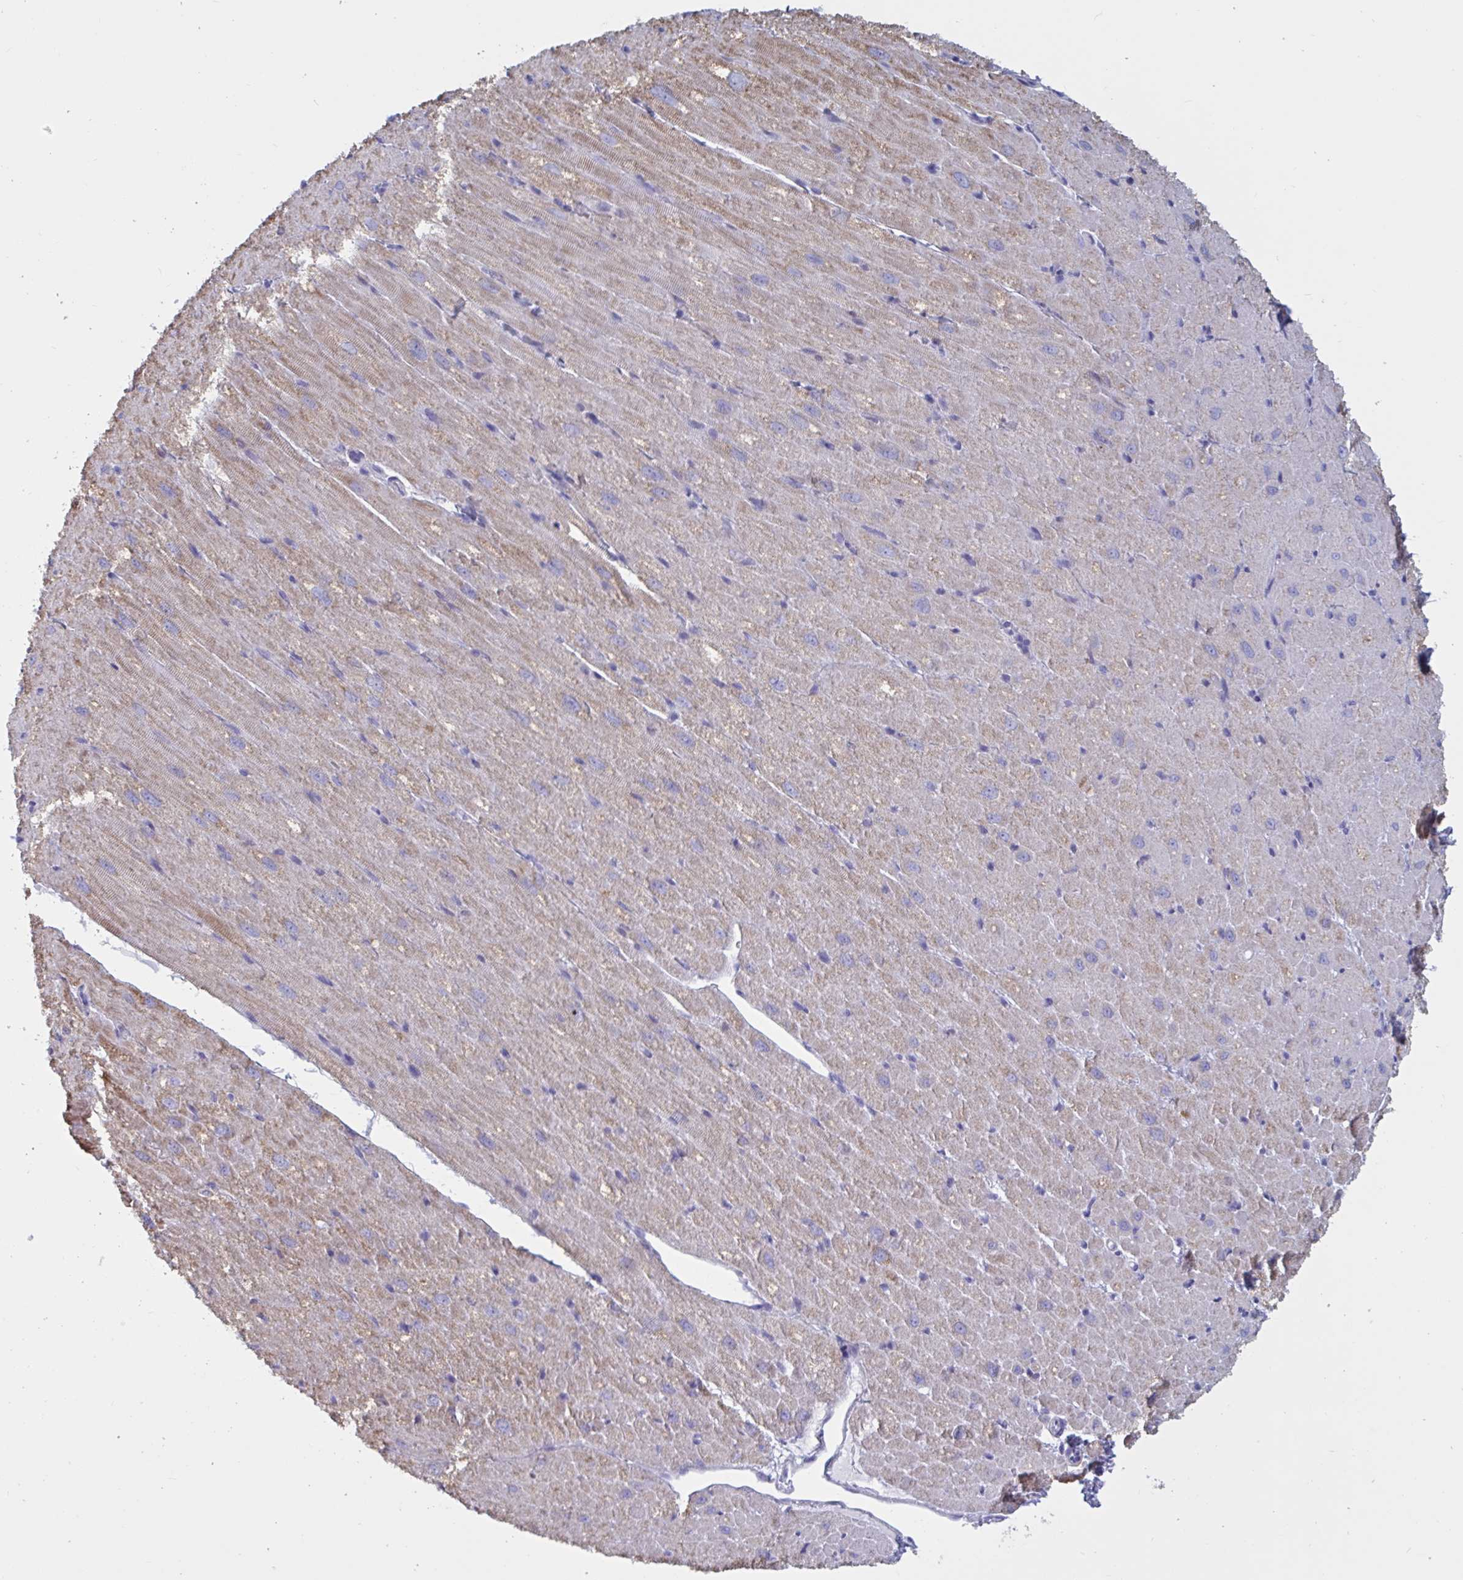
{"staining": {"intensity": "moderate", "quantity": ">75%", "location": "cytoplasmic/membranous"}, "tissue": "heart muscle", "cell_type": "Cardiomyocytes", "image_type": "normal", "snomed": [{"axis": "morphology", "description": "Normal tissue, NOS"}, {"axis": "topography", "description": "Heart"}], "caption": "Immunohistochemical staining of benign heart muscle reveals >75% levels of moderate cytoplasmic/membranous protein positivity in about >75% of cardiomyocytes.", "gene": "ATG9A", "patient": {"sex": "male", "age": 62}}